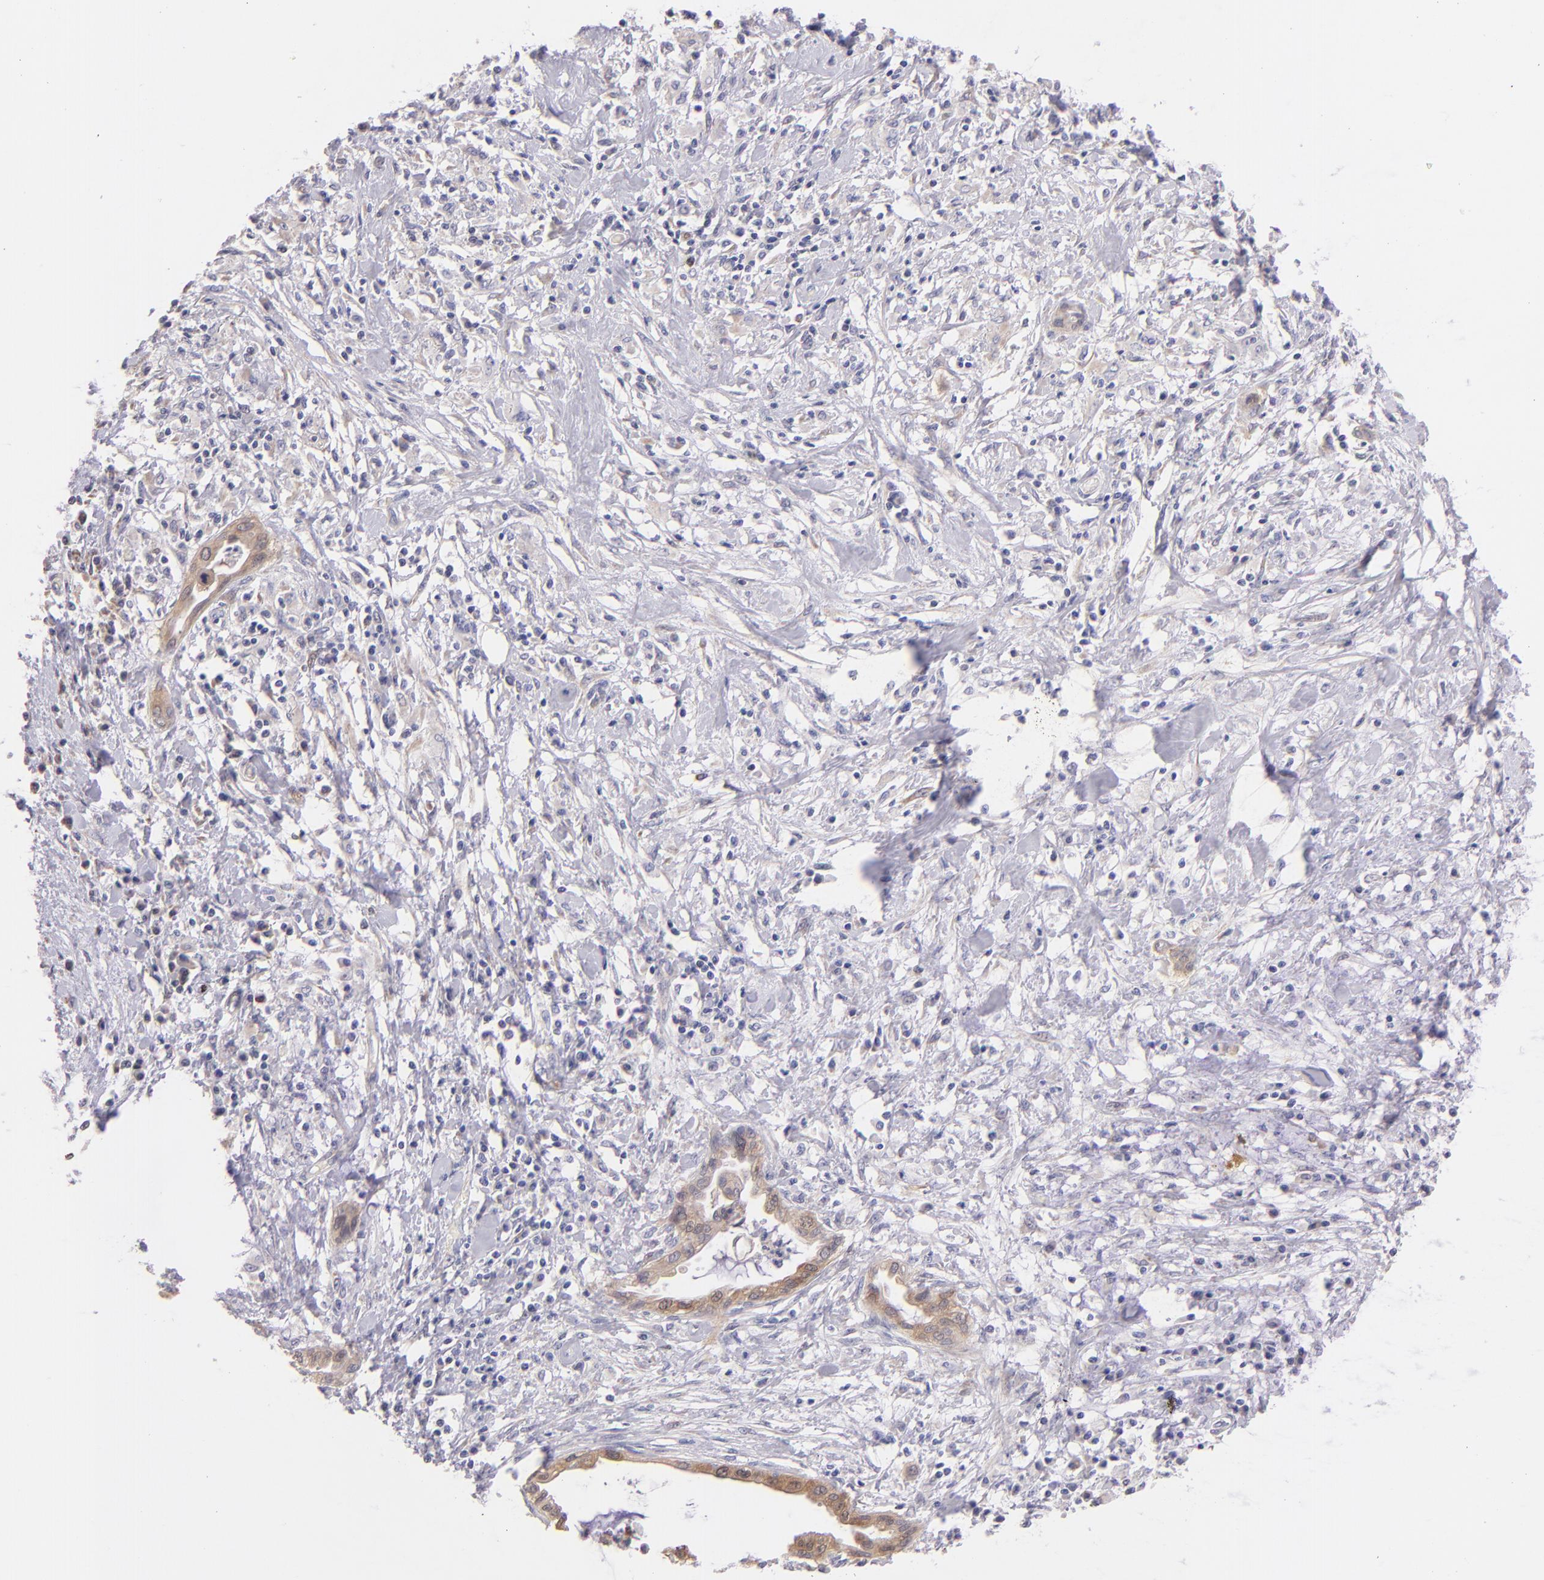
{"staining": {"intensity": "weak", "quantity": ">75%", "location": "cytoplasmic/membranous"}, "tissue": "pancreatic cancer", "cell_type": "Tumor cells", "image_type": "cancer", "snomed": [{"axis": "morphology", "description": "Adenocarcinoma, NOS"}, {"axis": "topography", "description": "Pancreas"}], "caption": "Adenocarcinoma (pancreatic) tissue reveals weak cytoplasmic/membranous positivity in approximately >75% of tumor cells", "gene": "SH2D4A", "patient": {"sex": "female", "age": 64}}